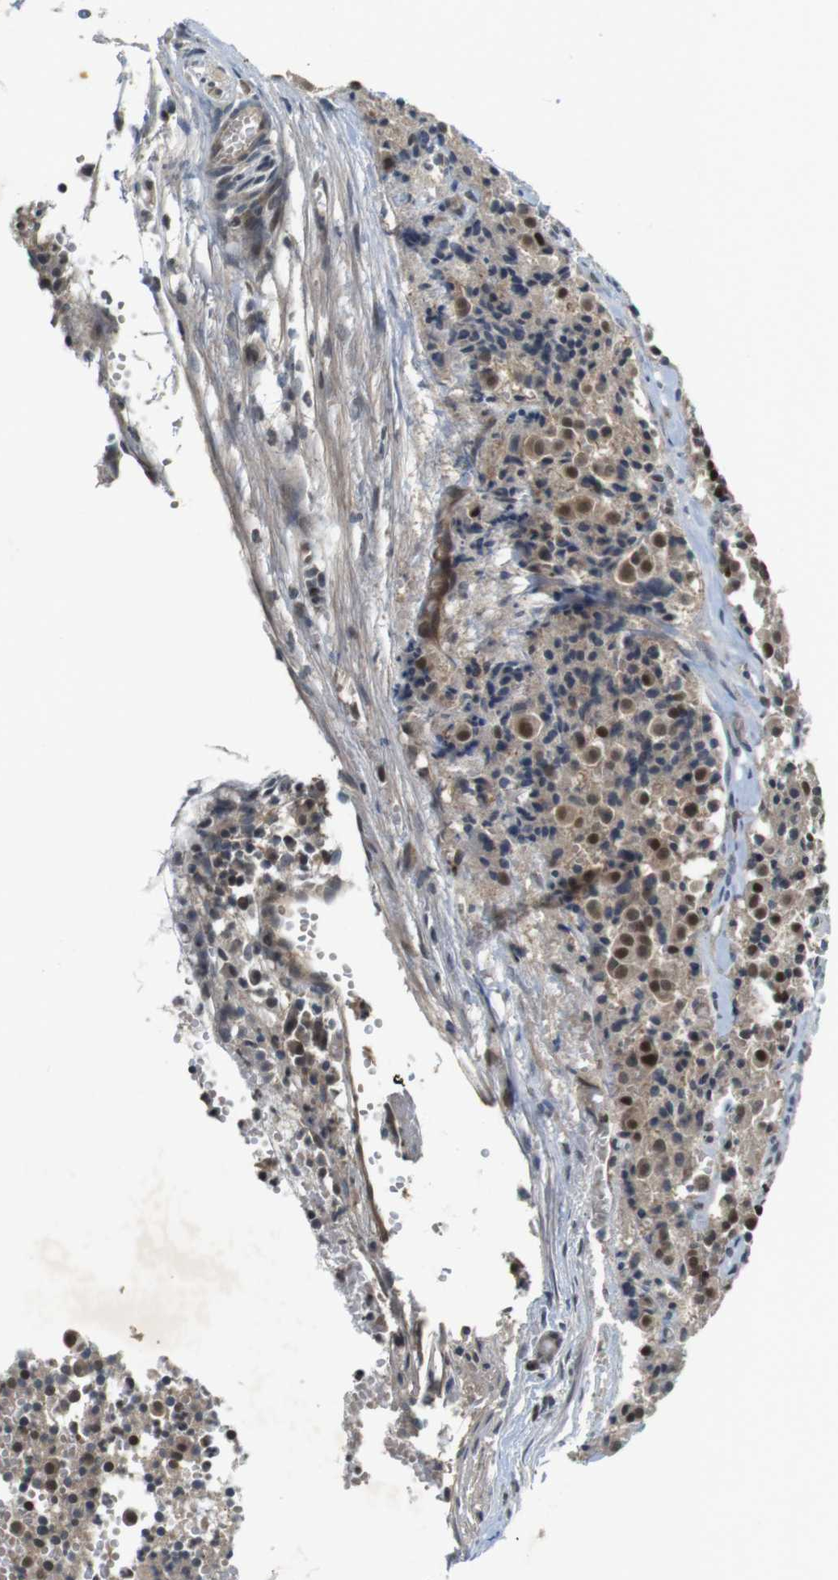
{"staining": {"intensity": "moderate", "quantity": ">75%", "location": "cytoplasmic/membranous,nuclear"}, "tissue": "carcinoid", "cell_type": "Tumor cells", "image_type": "cancer", "snomed": [{"axis": "morphology", "description": "Carcinoid, malignant, NOS"}, {"axis": "topography", "description": "Lung"}], "caption": "Carcinoid was stained to show a protein in brown. There is medium levels of moderate cytoplasmic/membranous and nuclear expression in approximately >75% of tumor cells.", "gene": "MAPKAPK5", "patient": {"sex": "male", "age": 30}}